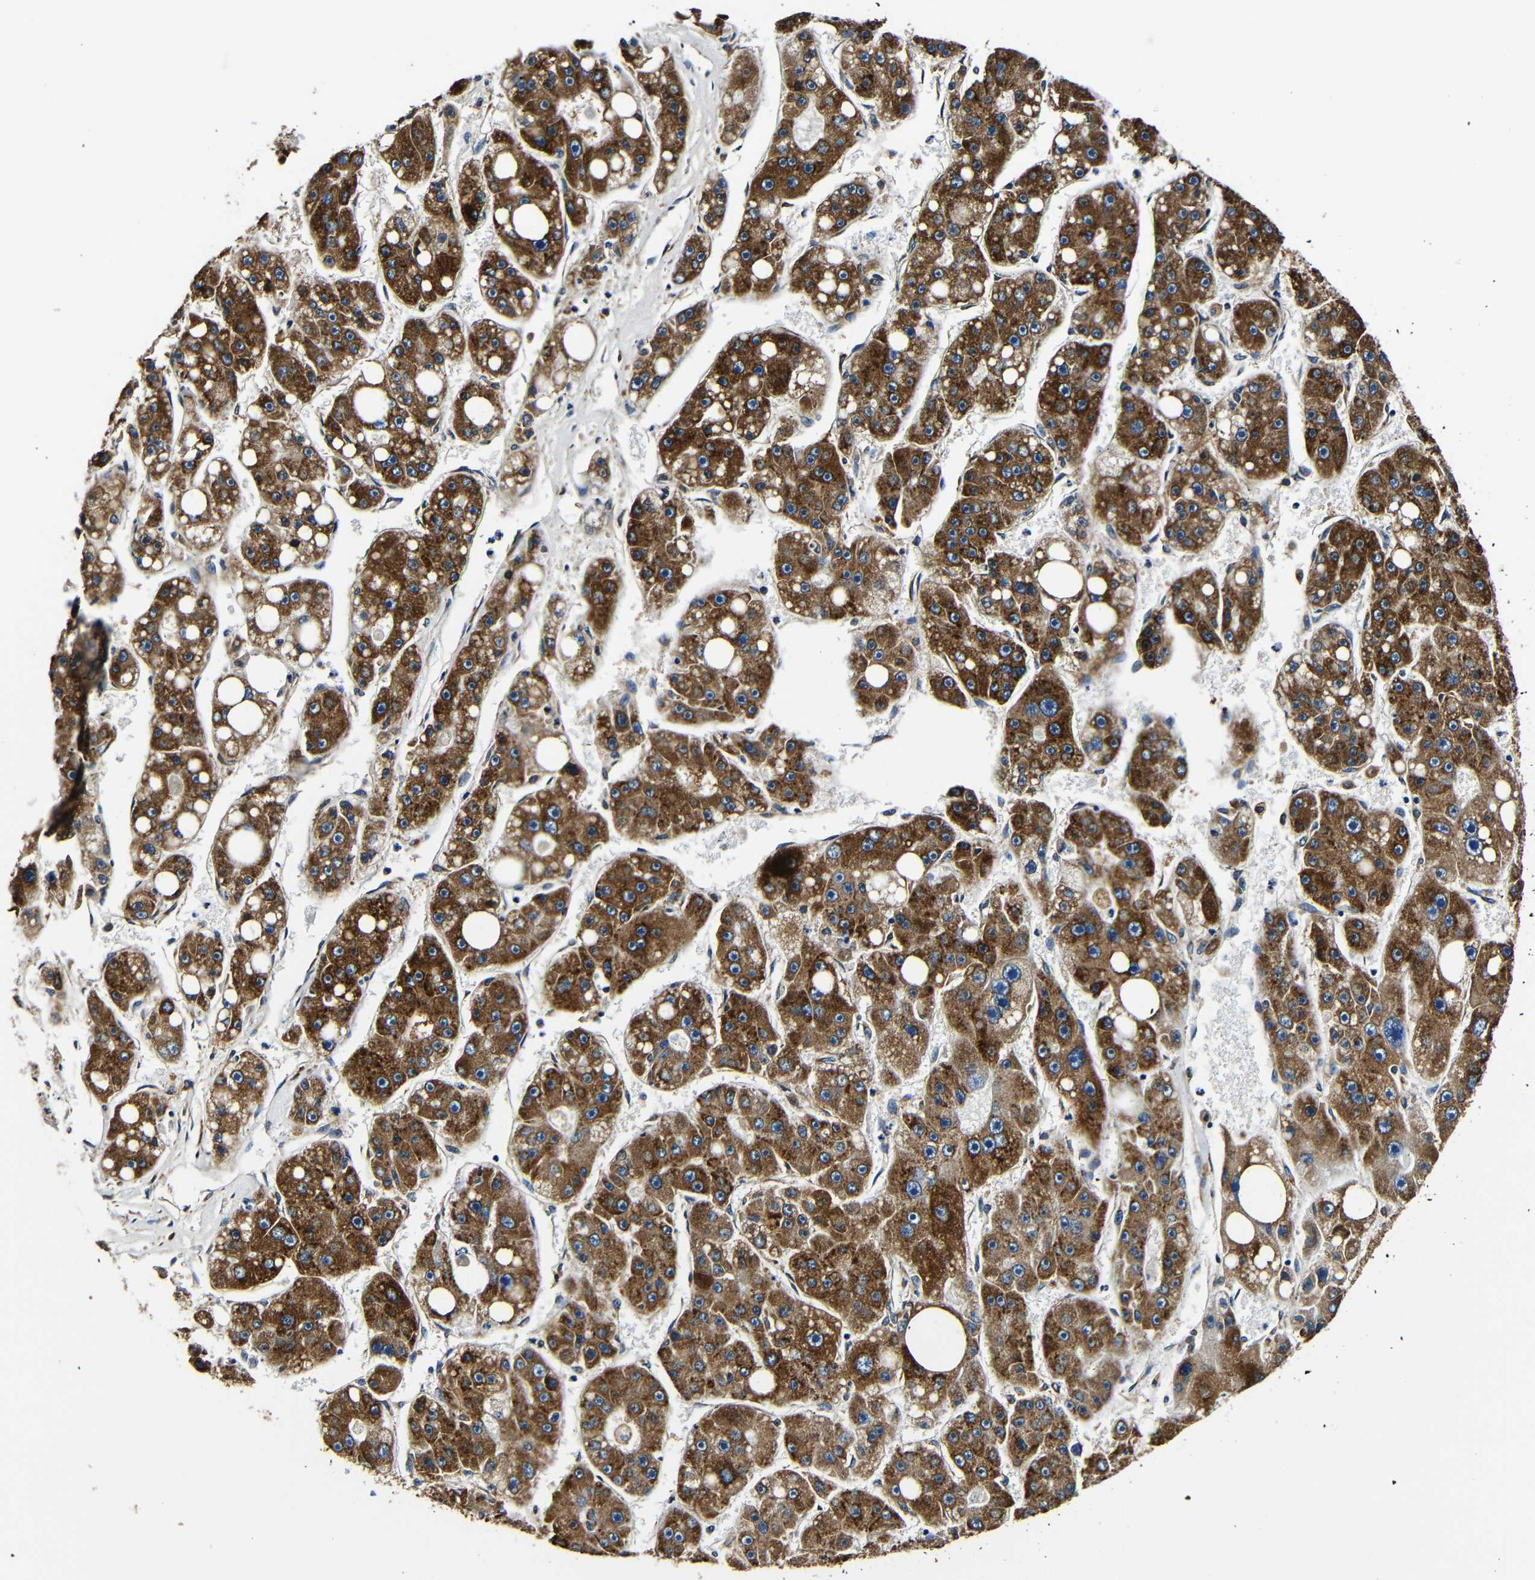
{"staining": {"intensity": "strong", "quantity": ">75%", "location": "cytoplasmic/membranous"}, "tissue": "liver cancer", "cell_type": "Tumor cells", "image_type": "cancer", "snomed": [{"axis": "morphology", "description": "Carcinoma, Hepatocellular, NOS"}, {"axis": "topography", "description": "Liver"}], "caption": "Protein expression analysis of hepatocellular carcinoma (liver) reveals strong cytoplasmic/membranous positivity in about >75% of tumor cells.", "gene": "RRBP1", "patient": {"sex": "female", "age": 61}}